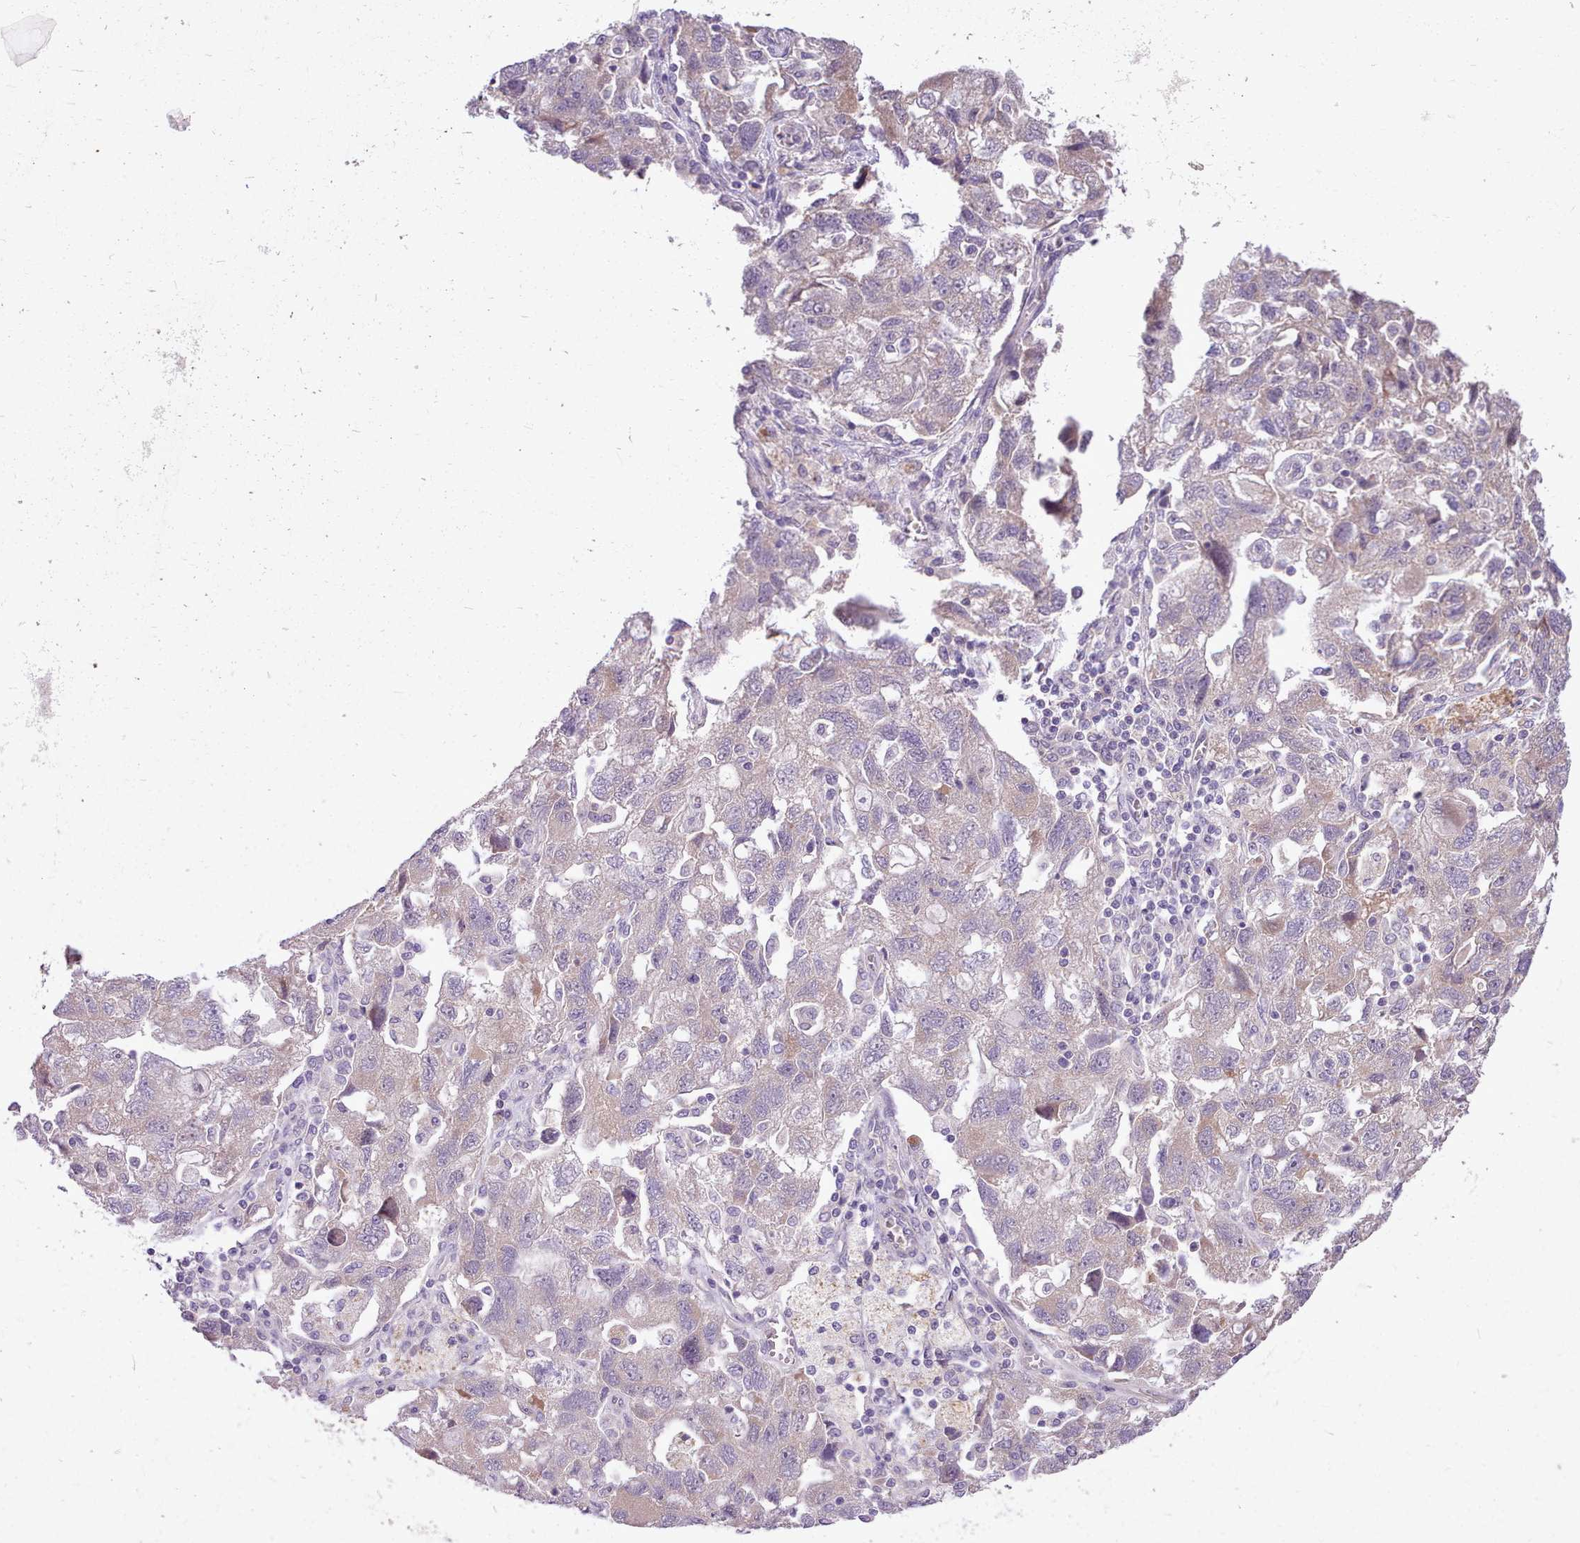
{"staining": {"intensity": "weak", "quantity": "<25%", "location": "cytoplasmic/membranous"}, "tissue": "ovarian cancer", "cell_type": "Tumor cells", "image_type": "cancer", "snomed": [{"axis": "morphology", "description": "Carcinoma, NOS"}, {"axis": "morphology", "description": "Cystadenocarcinoma, serous, NOS"}, {"axis": "topography", "description": "Ovary"}], "caption": "Immunohistochemistry (IHC) image of human carcinoma (ovarian) stained for a protein (brown), which shows no expression in tumor cells. The staining is performed using DAB brown chromogen with nuclei counter-stained in using hematoxylin.", "gene": "ZNF607", "patient": {"sex": "female", "age": 69}}